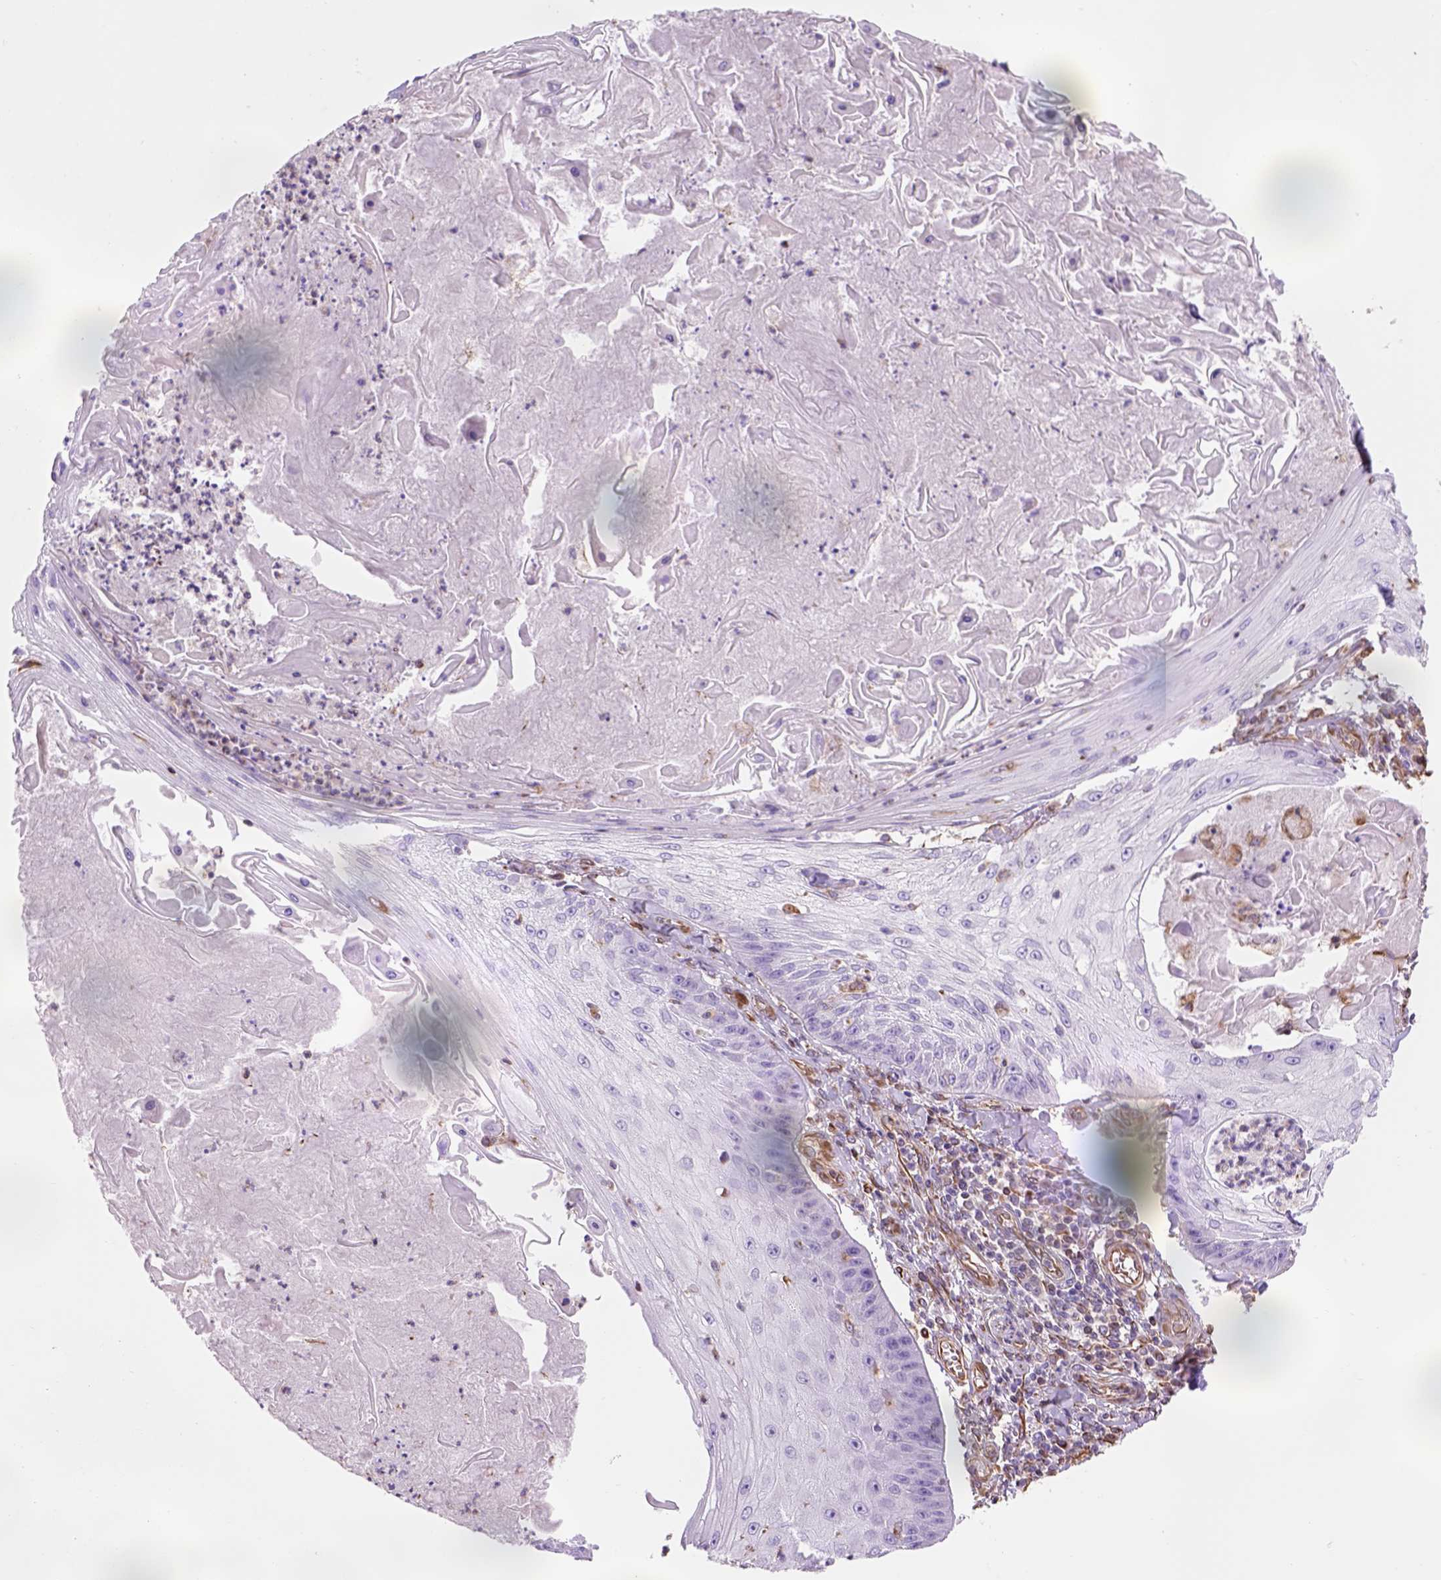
{"staining": {"intensity": "negative", "quantity": "none", "location": "none"}, "tissue": "skin cancer", "cell_type": "Tumor cells", "image_type": "cancer", "snomed": [{"axis": "morphology", "description": "Squamous cell carcinoma, NOS"}, {"axis": "topography", "description": "Skin"}], "caption": "Skin cancer was stained to show a protein in brown. There is no significant staining in tumor cells.", "gene": "ZZZ3", "patient": {"sex": "male", "age": 70}}